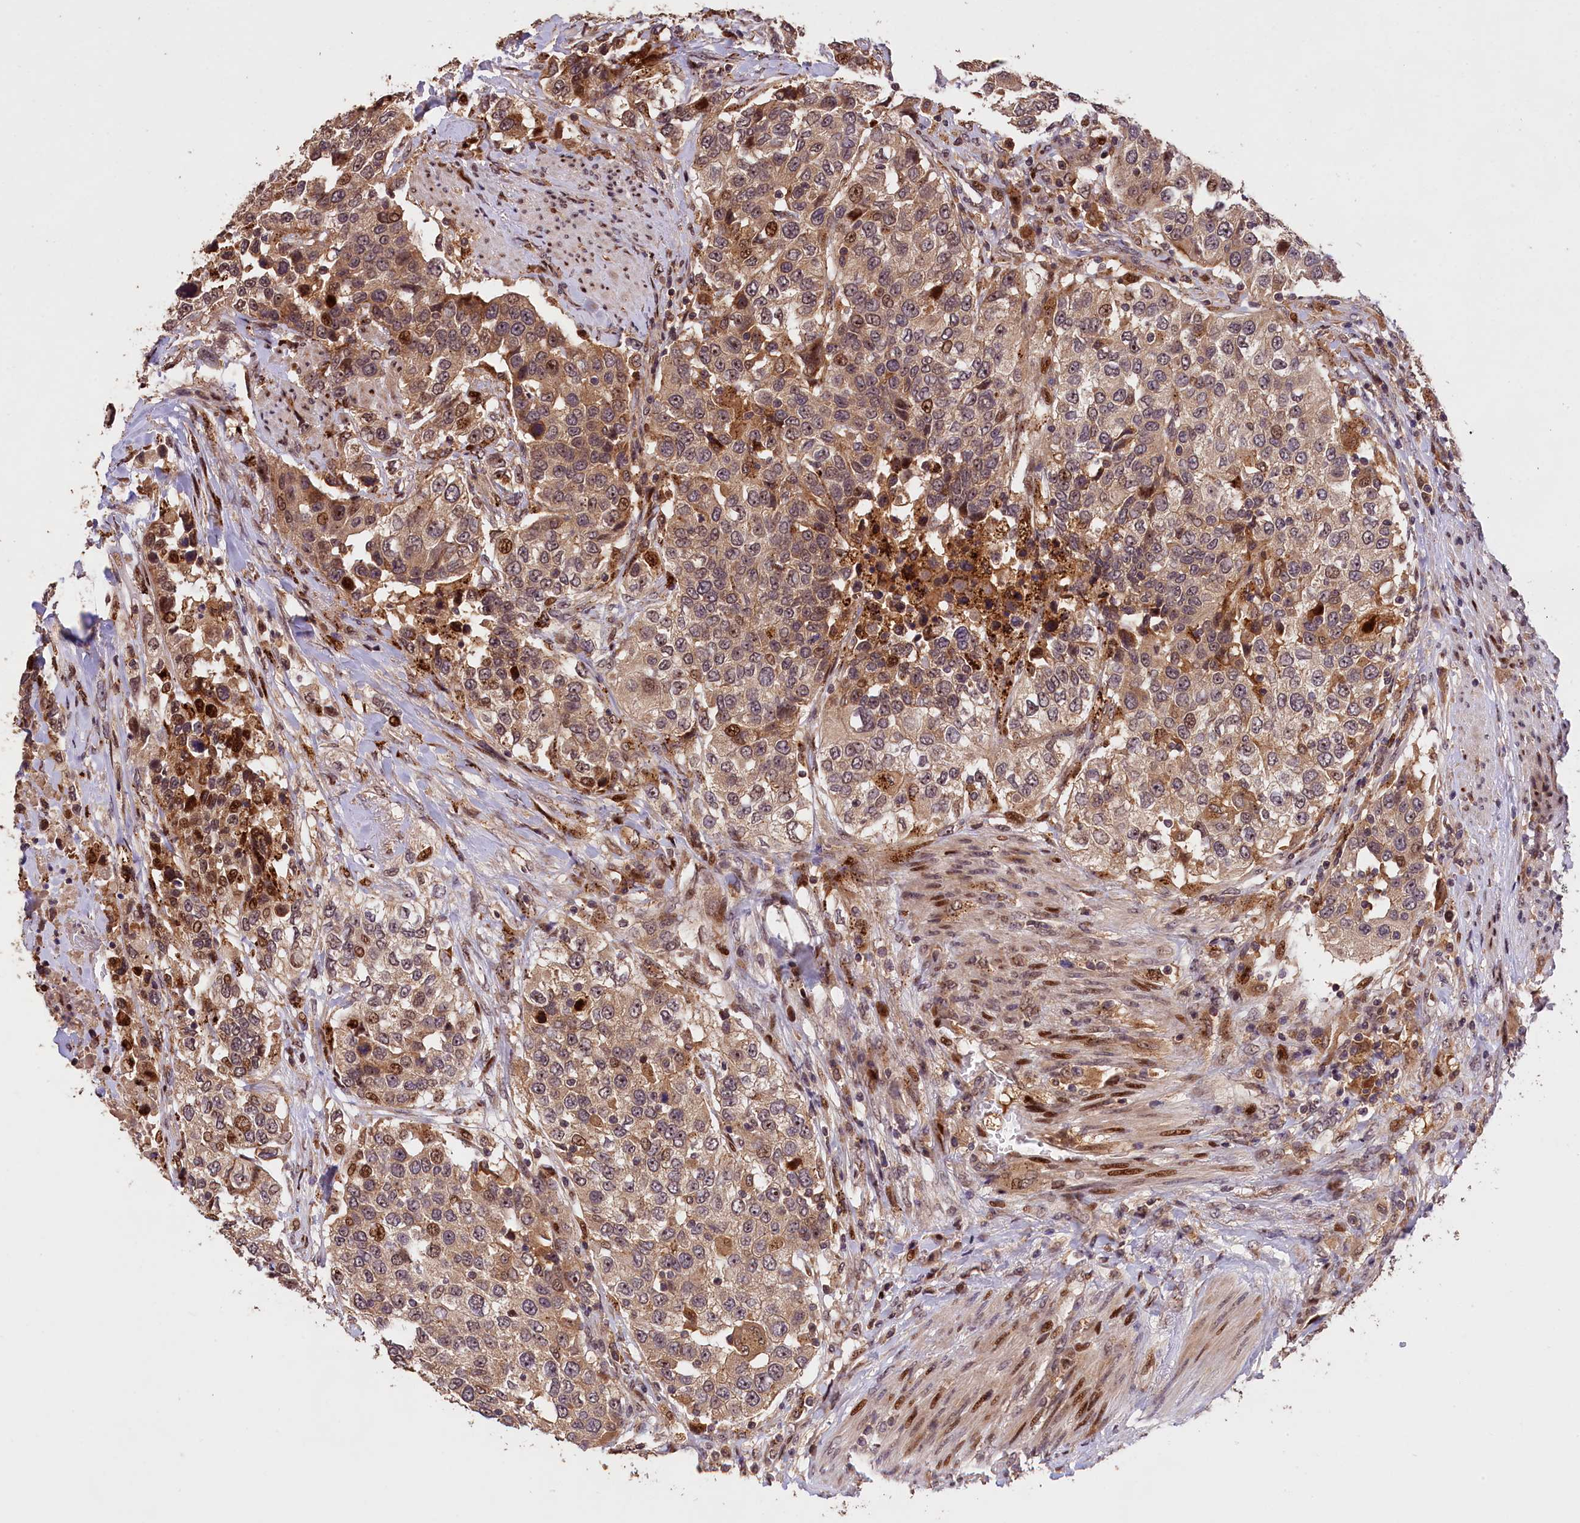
{"staining": {"intensity": "moderate", "quantity": "25%-75%", "location": "cytoplasmic/membranous,nuclear"}, "tissue": "urothelial cancer", "cell_type": "Tumor cells", "image_type": "cancer", "snomed": [{"axis": "morphology", "description": "Urothelial carcinoma, High grade"}, {"axis": "topography", "description": "Urinary bladder"}], "caption": "Human urothelial cancer stained with a brown dye exhibits moderate cytoplasmic/membranous and nuclear positive expression in about 25%-75% of tumor cells.", "gene": "PHAF1", "patient": {"sex": "female", "age": 80}}